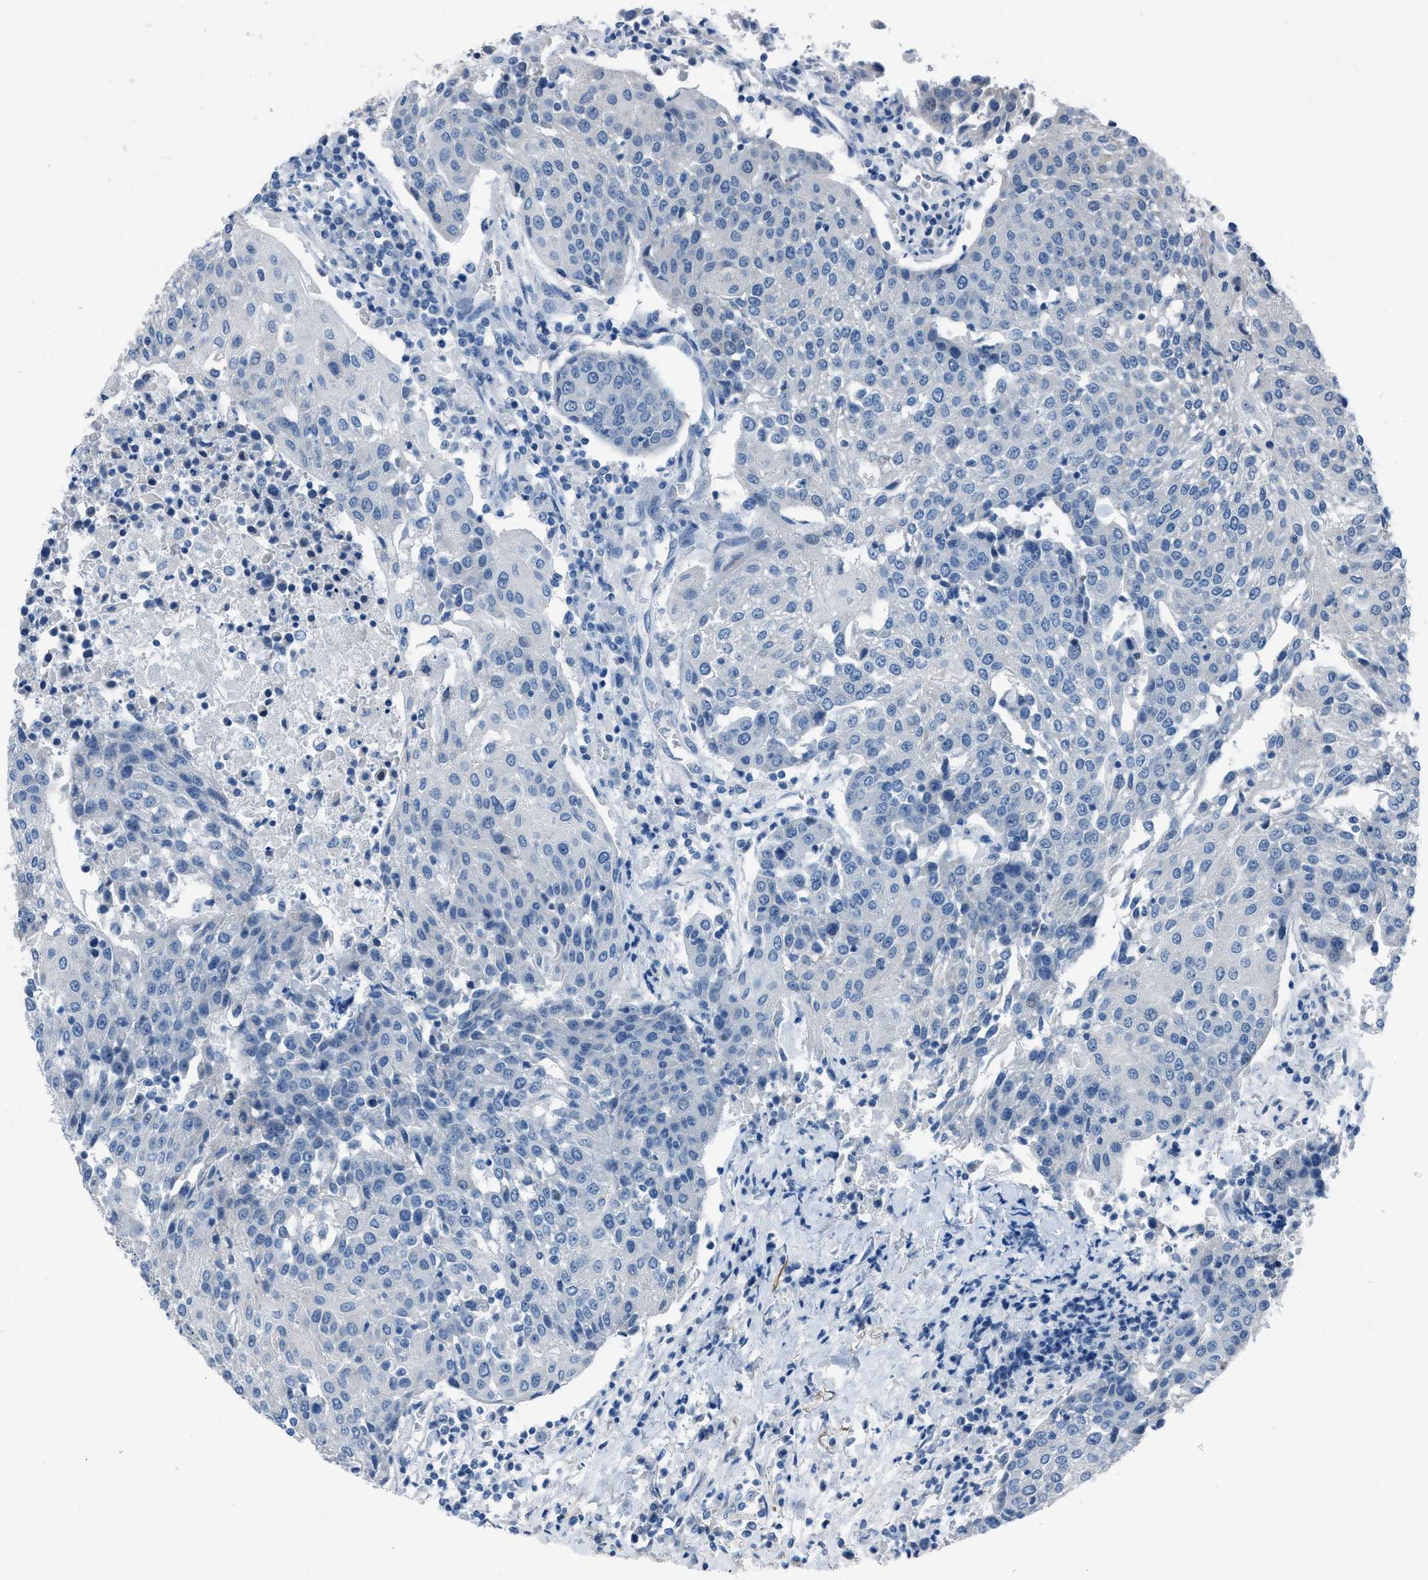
{"staining": {"intensity": "negative", "quantity": "none", "location": "none"}, "tissue": "urothelial cancer", "cell_type": "Tumor cells", "image_type": "cancer", "snomed": [{"axis": "morphology", "description": "Urothelial carcinoma, High grade"}, {"axis": "topography", "description": "Urinary bladder"}], "caption": "Tumor cells are negative for protein expression in human urothelial cancer.", "gene": "SPATC1L", "patient": {"sex": "female", "age": 85}}